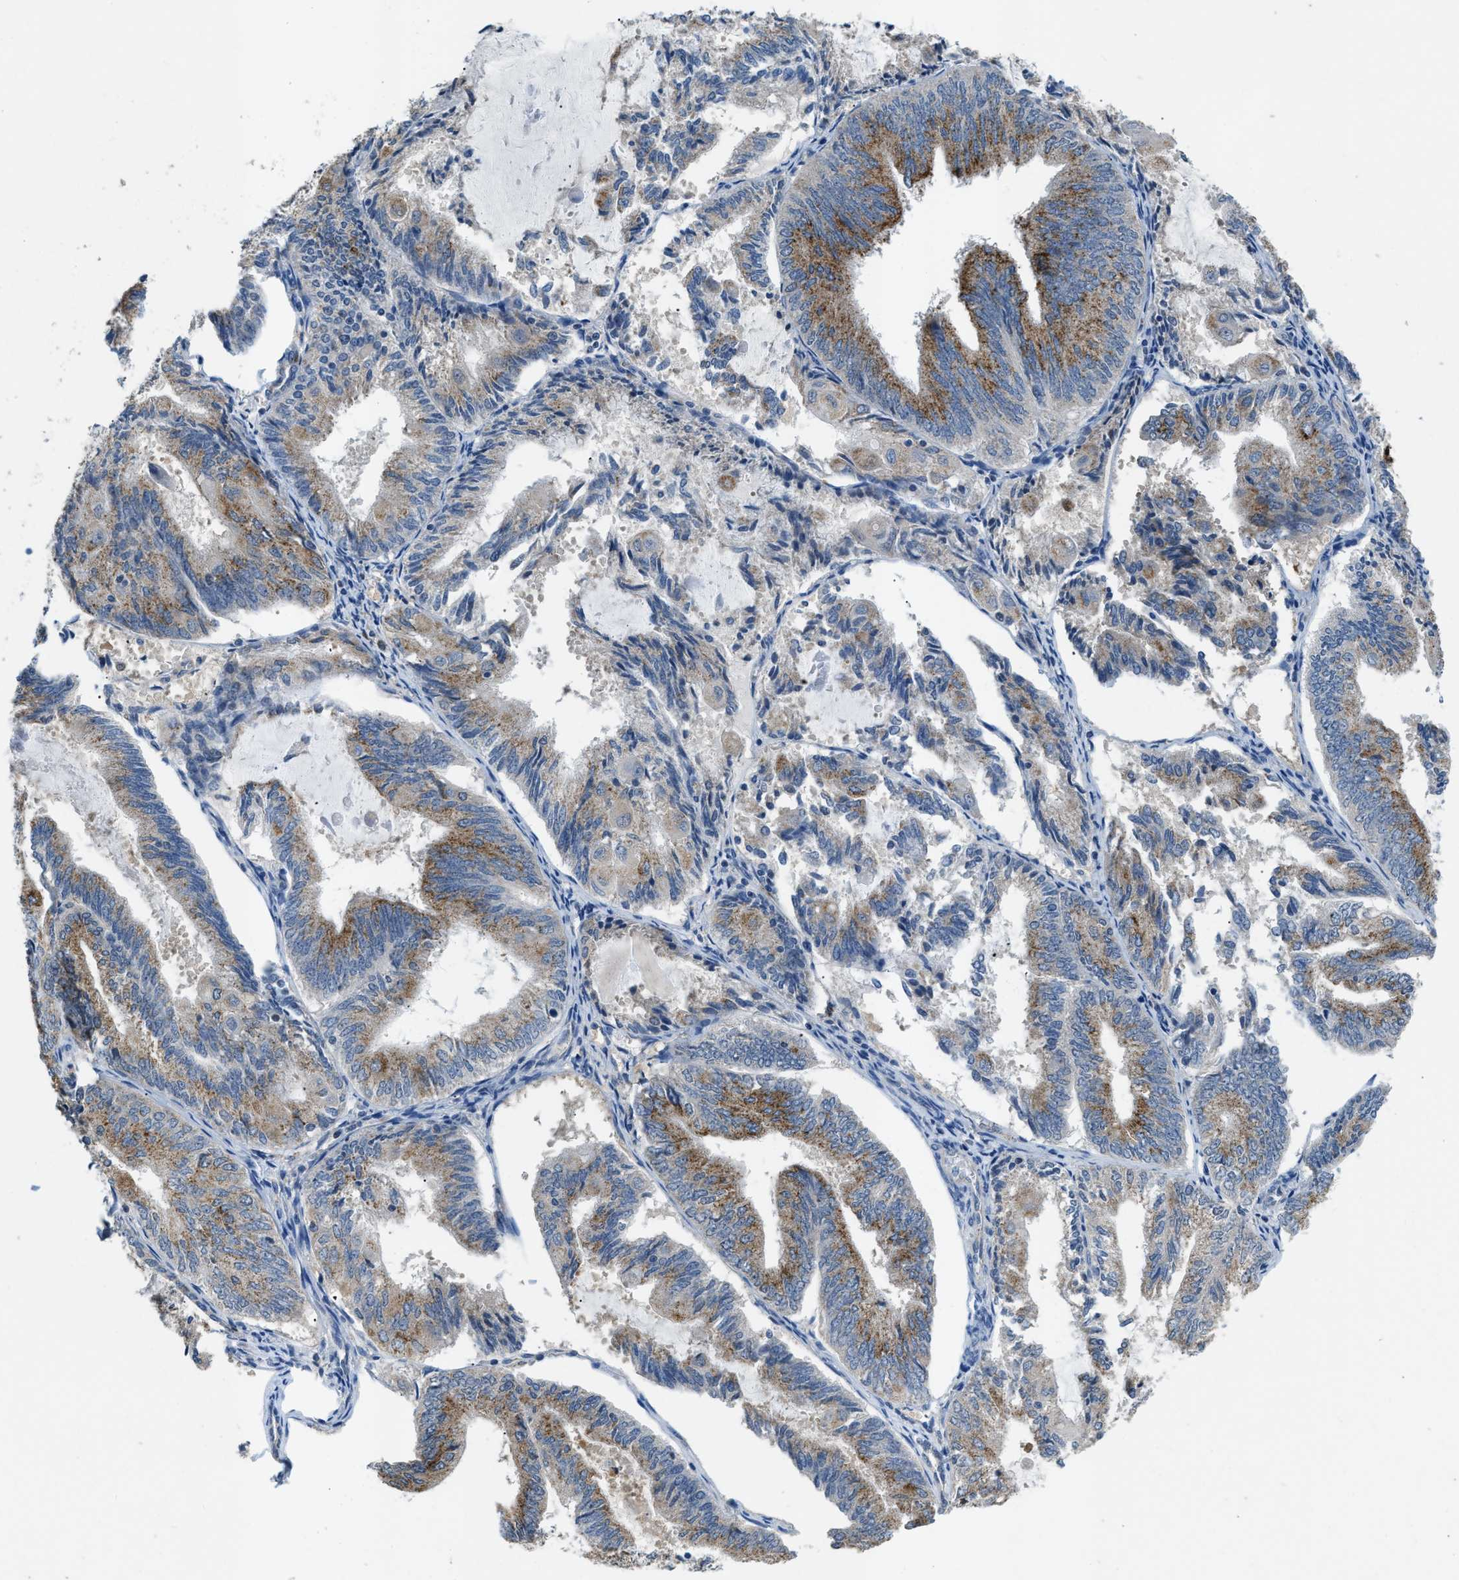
{"staining": {"intensity": "weak", "quantity": ">75%", "location": "cytoplasmic/membranous"}, "tissue": "endometrial cancer", "cell_type": "Tumor cells", "image_type": "cancer", "snomed": [{"axis": "morphology", "description": "Adenocarcinoma, NOS"}, {"axis": "topography", "description": "Endometrium"}], "caption": "Brown immunohistochemical staining in endometrial cancer exhibits weak cytoplasmic/membranous expression in about >75% of tumor cells.", "gene": "TOMM34", "patient": {"sex": "female", "age": 81}}